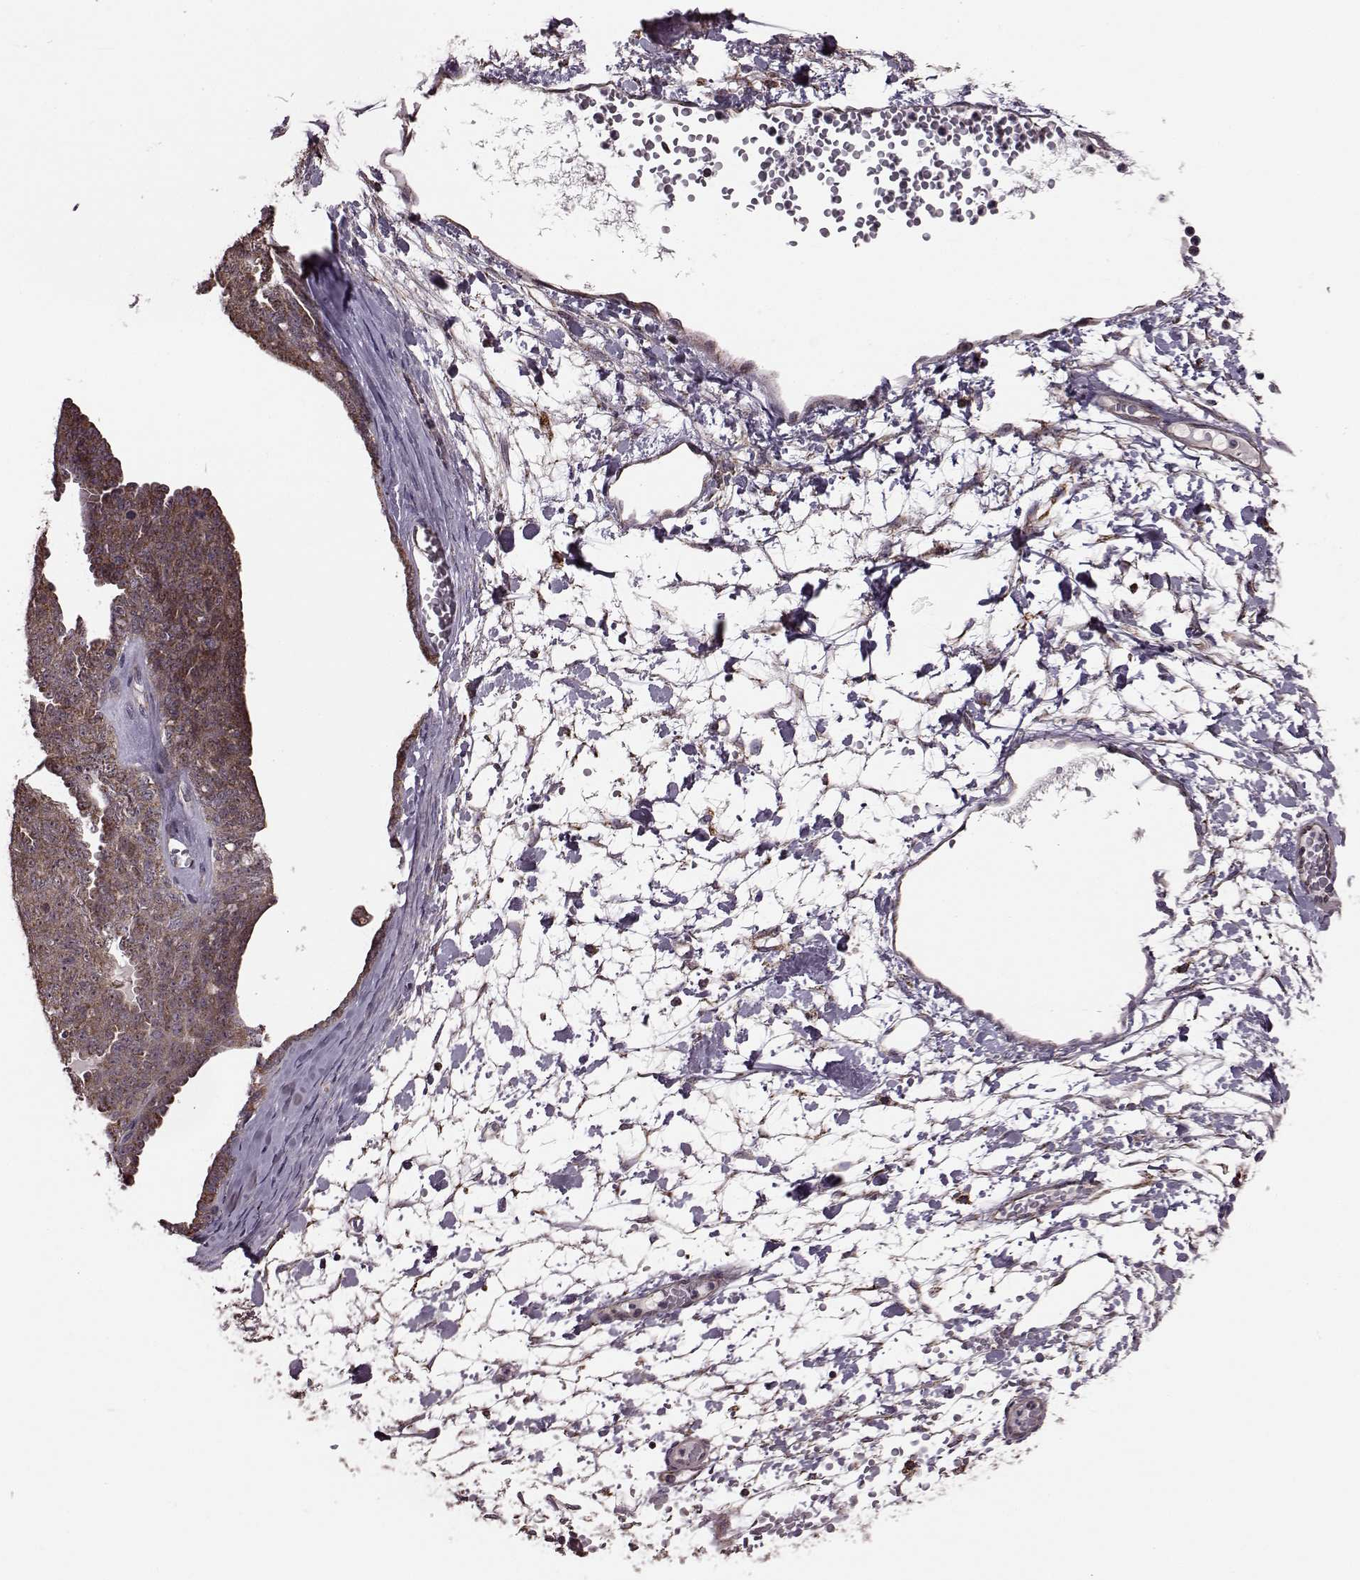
{"staining": {"intensity": "moderate", "quantity": ">75%", "location": "cytoplasmic/membranous"}, "tissue": "ovarian cancer", "cell_type": "Tumor cells", "image_type": "cancer", "snomed": [{"axis": "morphology", "description": "Cystadenocarcinoma, serous, NOS"}, {"axis": "topography", "description": "Ovary"}], "caption": "Protein analysis of ovarian serous cystadenocarcinoma tissue reveals moderate cytoplasmic/membranous staining in about >75% of tumor cells. (IHC, brightfield microscopy, high magnification).", "gene": "PUDP", "patient": {"sex": "female", "age": 71}}